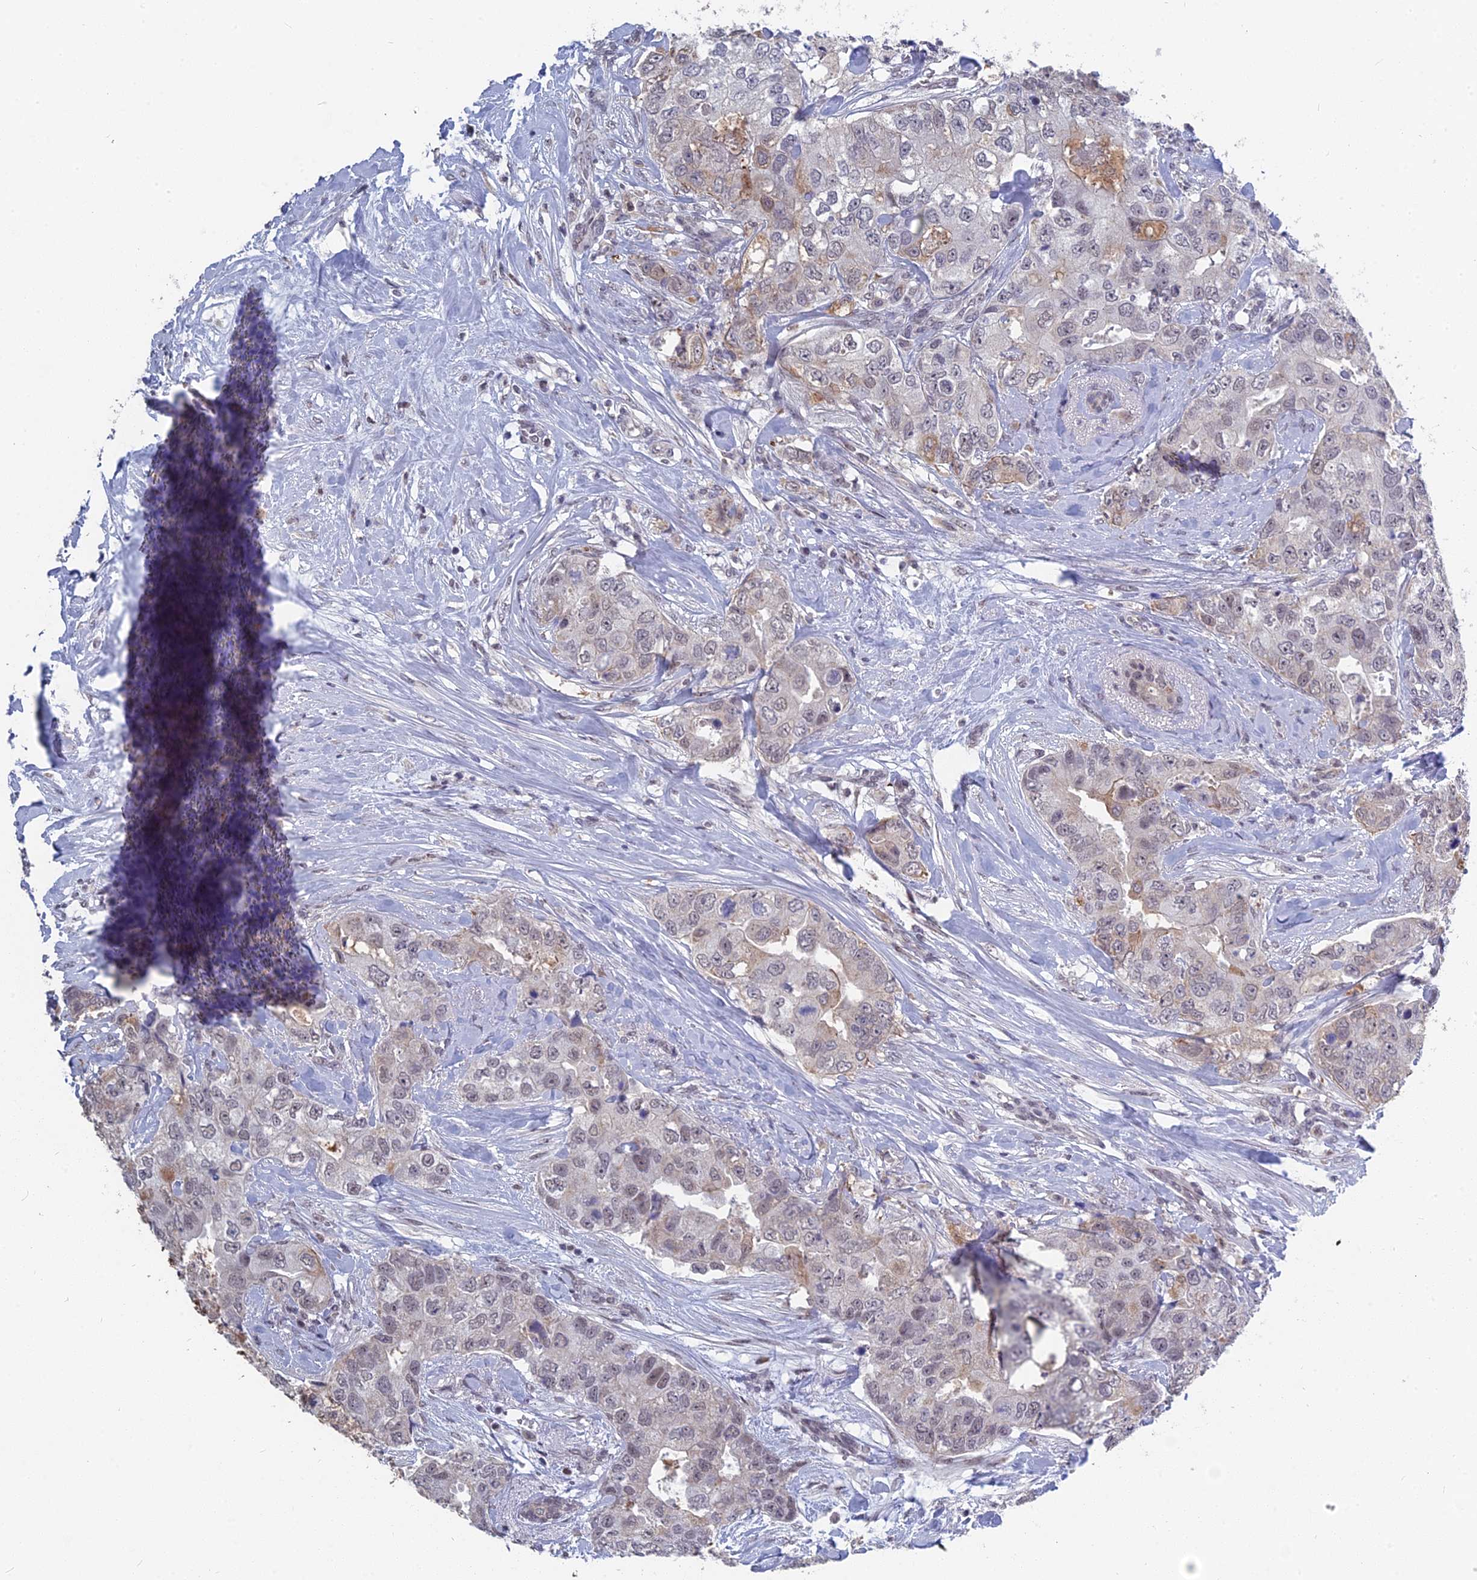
{"staining": {"intensity": "weak", "quantity": "<25%", "location": "nuclear"}, "tissue": "breast cancer", "cell_type": "Tumor cells", "image_type": "cancer", "snomed": [{"axis": "morphology", "description": "Duct carcinoma"}, {"axis": "topography", "description": "Breast"}], "caption": "Tumor cells are negative for protein expression in human invasive ductal carcinoma (breast).", "gene": "MT-CO3", "patient": {"sex": "female", "age": 62}}